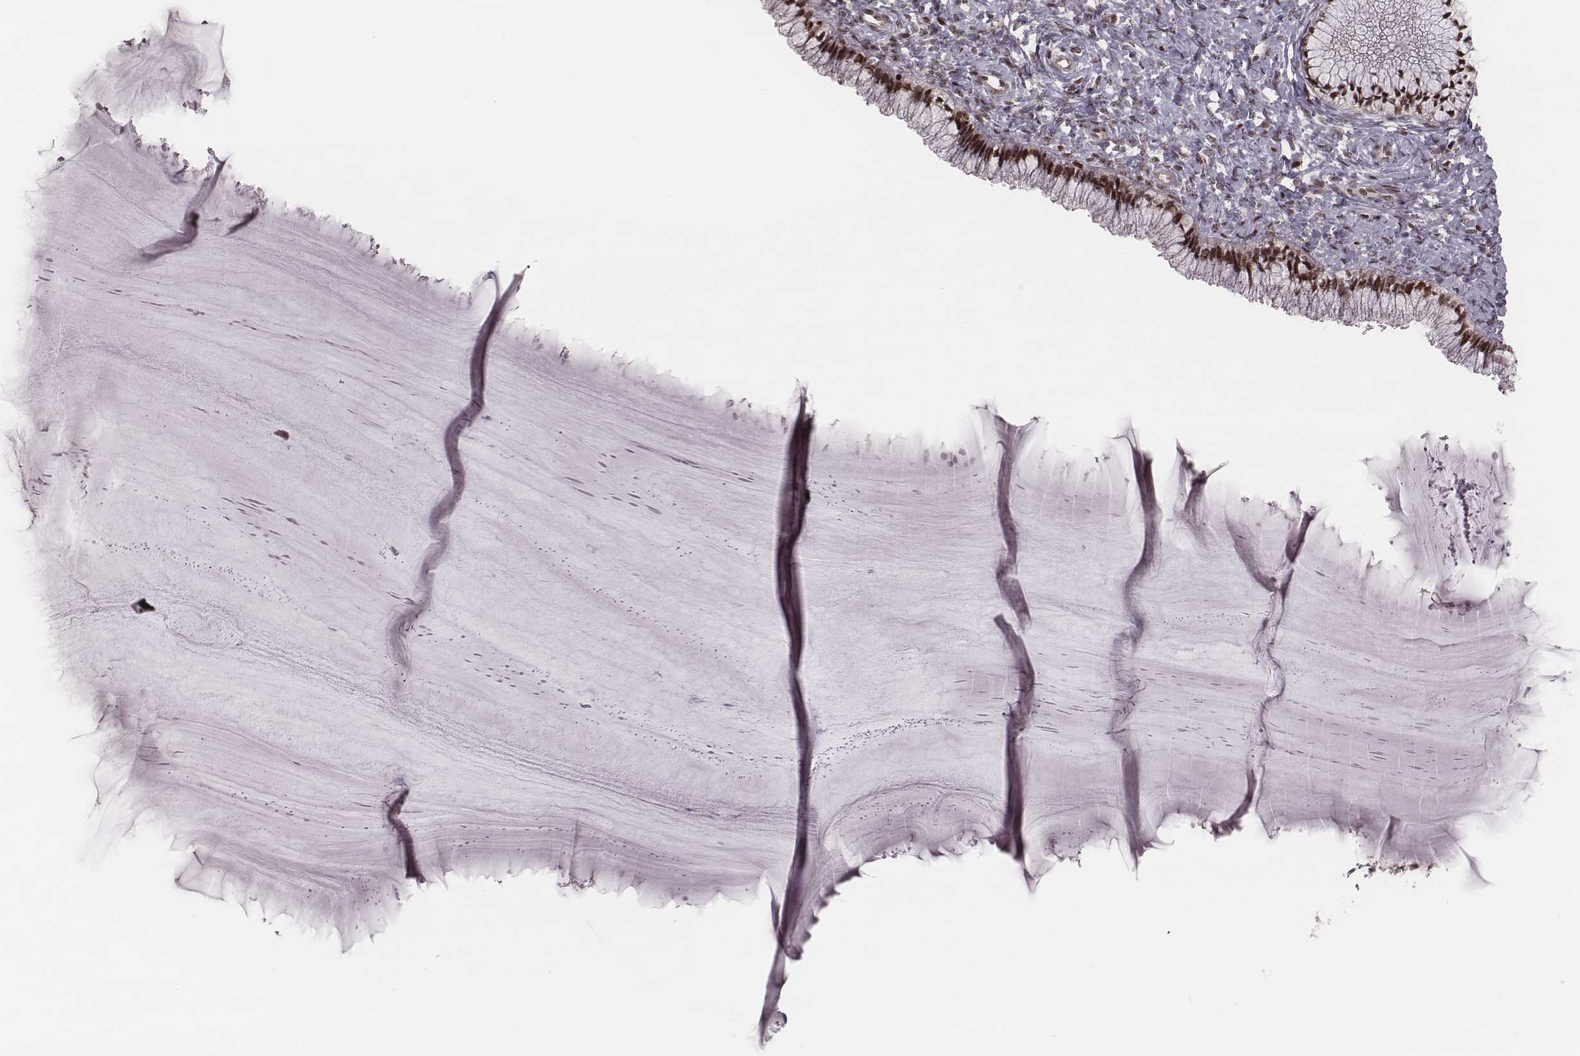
{"staining": {"intensity": "strong", "quantity": ">75%", "location": "nuclear"}, "tissue": "cervix", "cell_type": "Glandular cells", "image_type": "normal", "snomed": [{"axis": "morphology", "description": "Normal tissue, NOS"}, {"axis": "topography", "description": "Cervix"}], "caption": "Glandular cells demonstrate high levels of strong nuclear positivity in about >75% of cells in benign cervix.", "gene": "VRK3", "patient": {"sex": "female", "age": 37}}